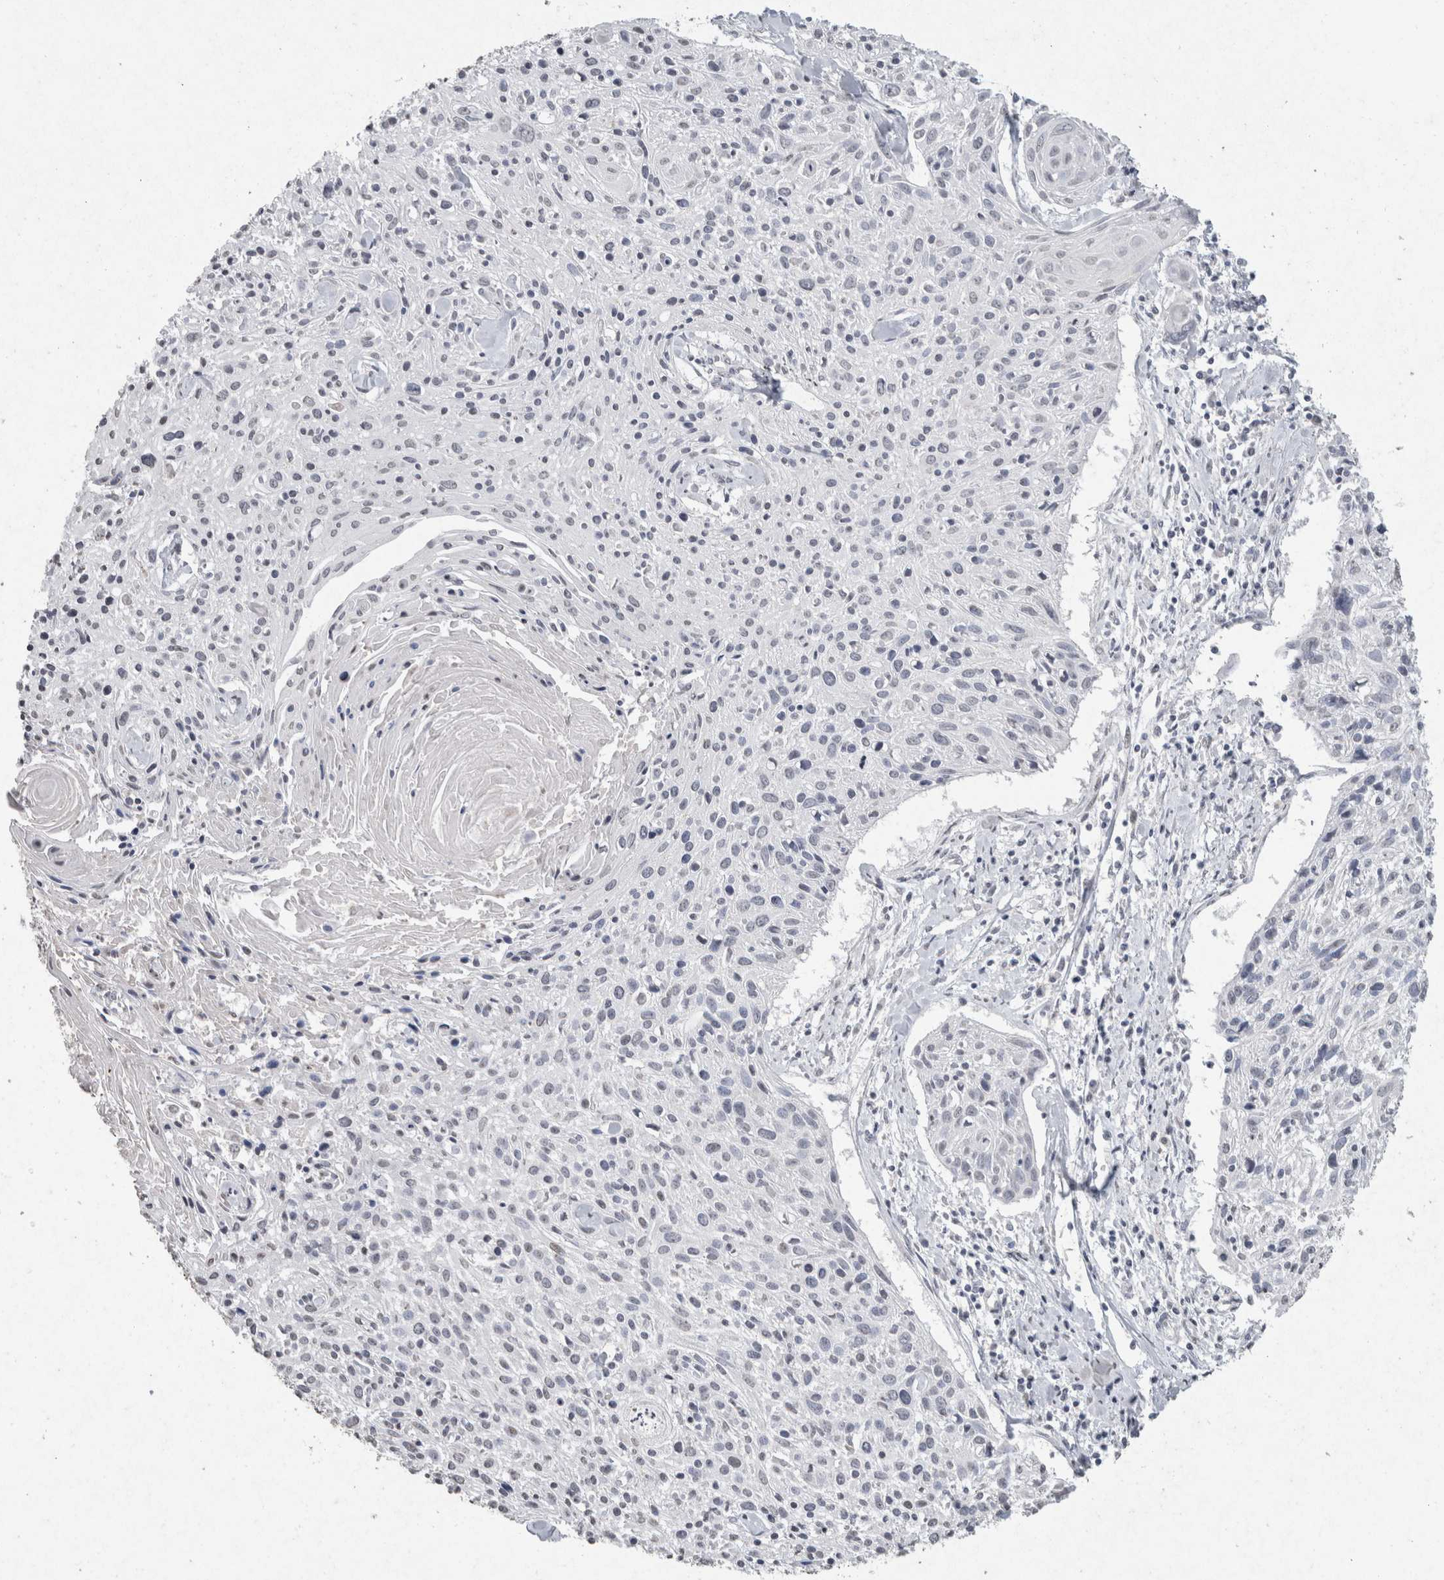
{"staining": {"intensity": "negative", "quantity": "none", "location": "none"}, "tissue": "cervical cancer", "cell_type": "Tumor cells", "image_type": "cancer", "snomed": [{"axis": "morphology", "description": "Squamous cell carcinoma, NOS"}, {"axis": "topography", "description": "Cervix"}], "caption": "High magnification brightfield microscopy of cervical cancer stained with DAB (3,3'-diaminobenzidine) (brown) and counterstained with hematoxylin (blue): tumor cells show no significant expression.", "gene": "CNTN1", "patient": {"sex": "female", "age": 51}}